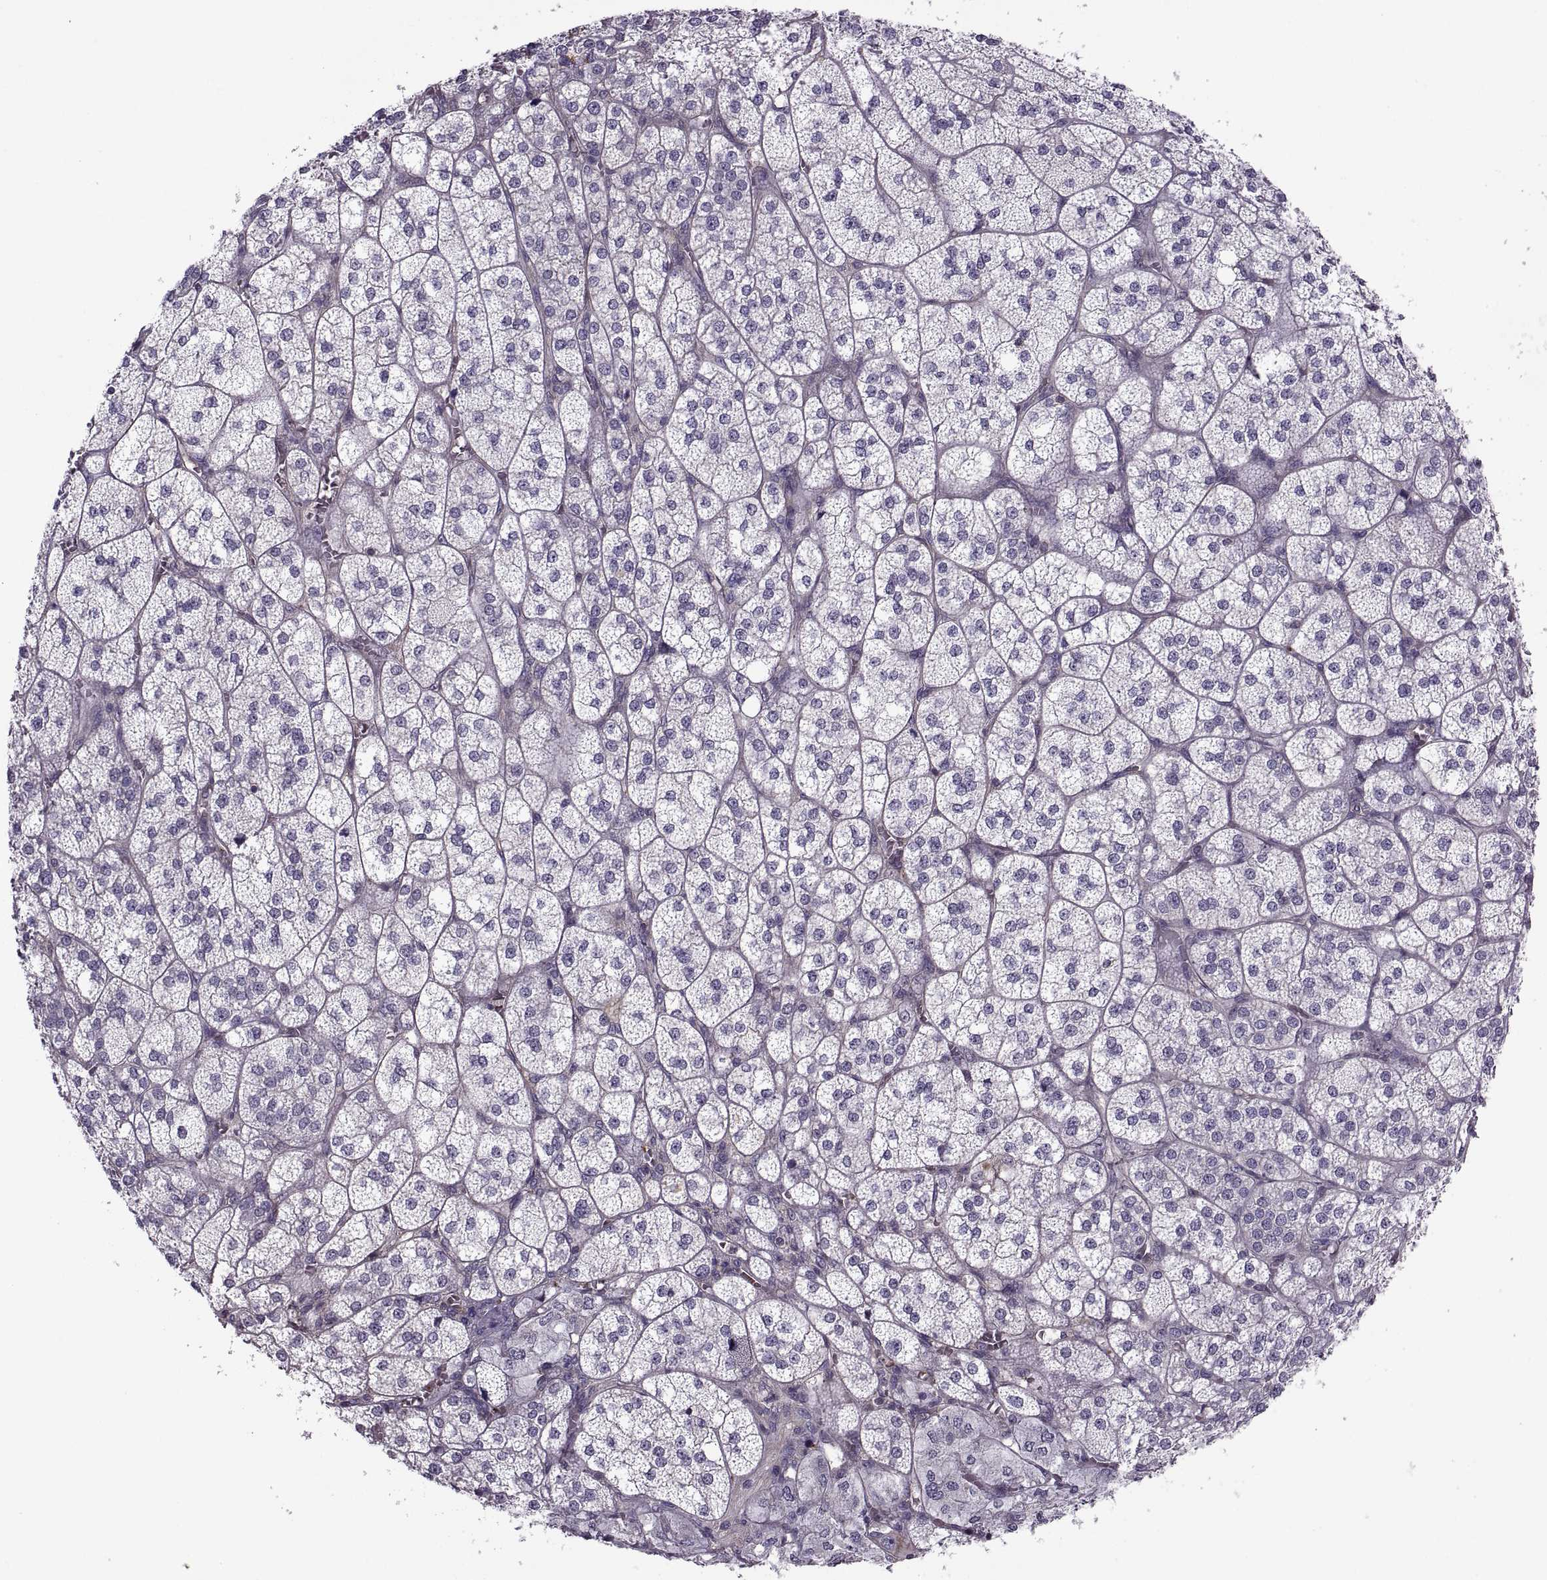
{"staining": {"intensity": "negative", "quantity": "none", "location": "none"}, "tissue": "adrenal gland", "cell_type": "Glandular cells", "image_type": "normal", "snomed": [{"axis": "morphology", "description": "Normal tissue, NOS"}, {"axis": "topography", "description": "Adrenal gland"}], "caption": "There is no significant positivity in glandular cells of adrenal gland.", "gene": "SLC2A14", "patient": {"sex": "female", "age": 60}}